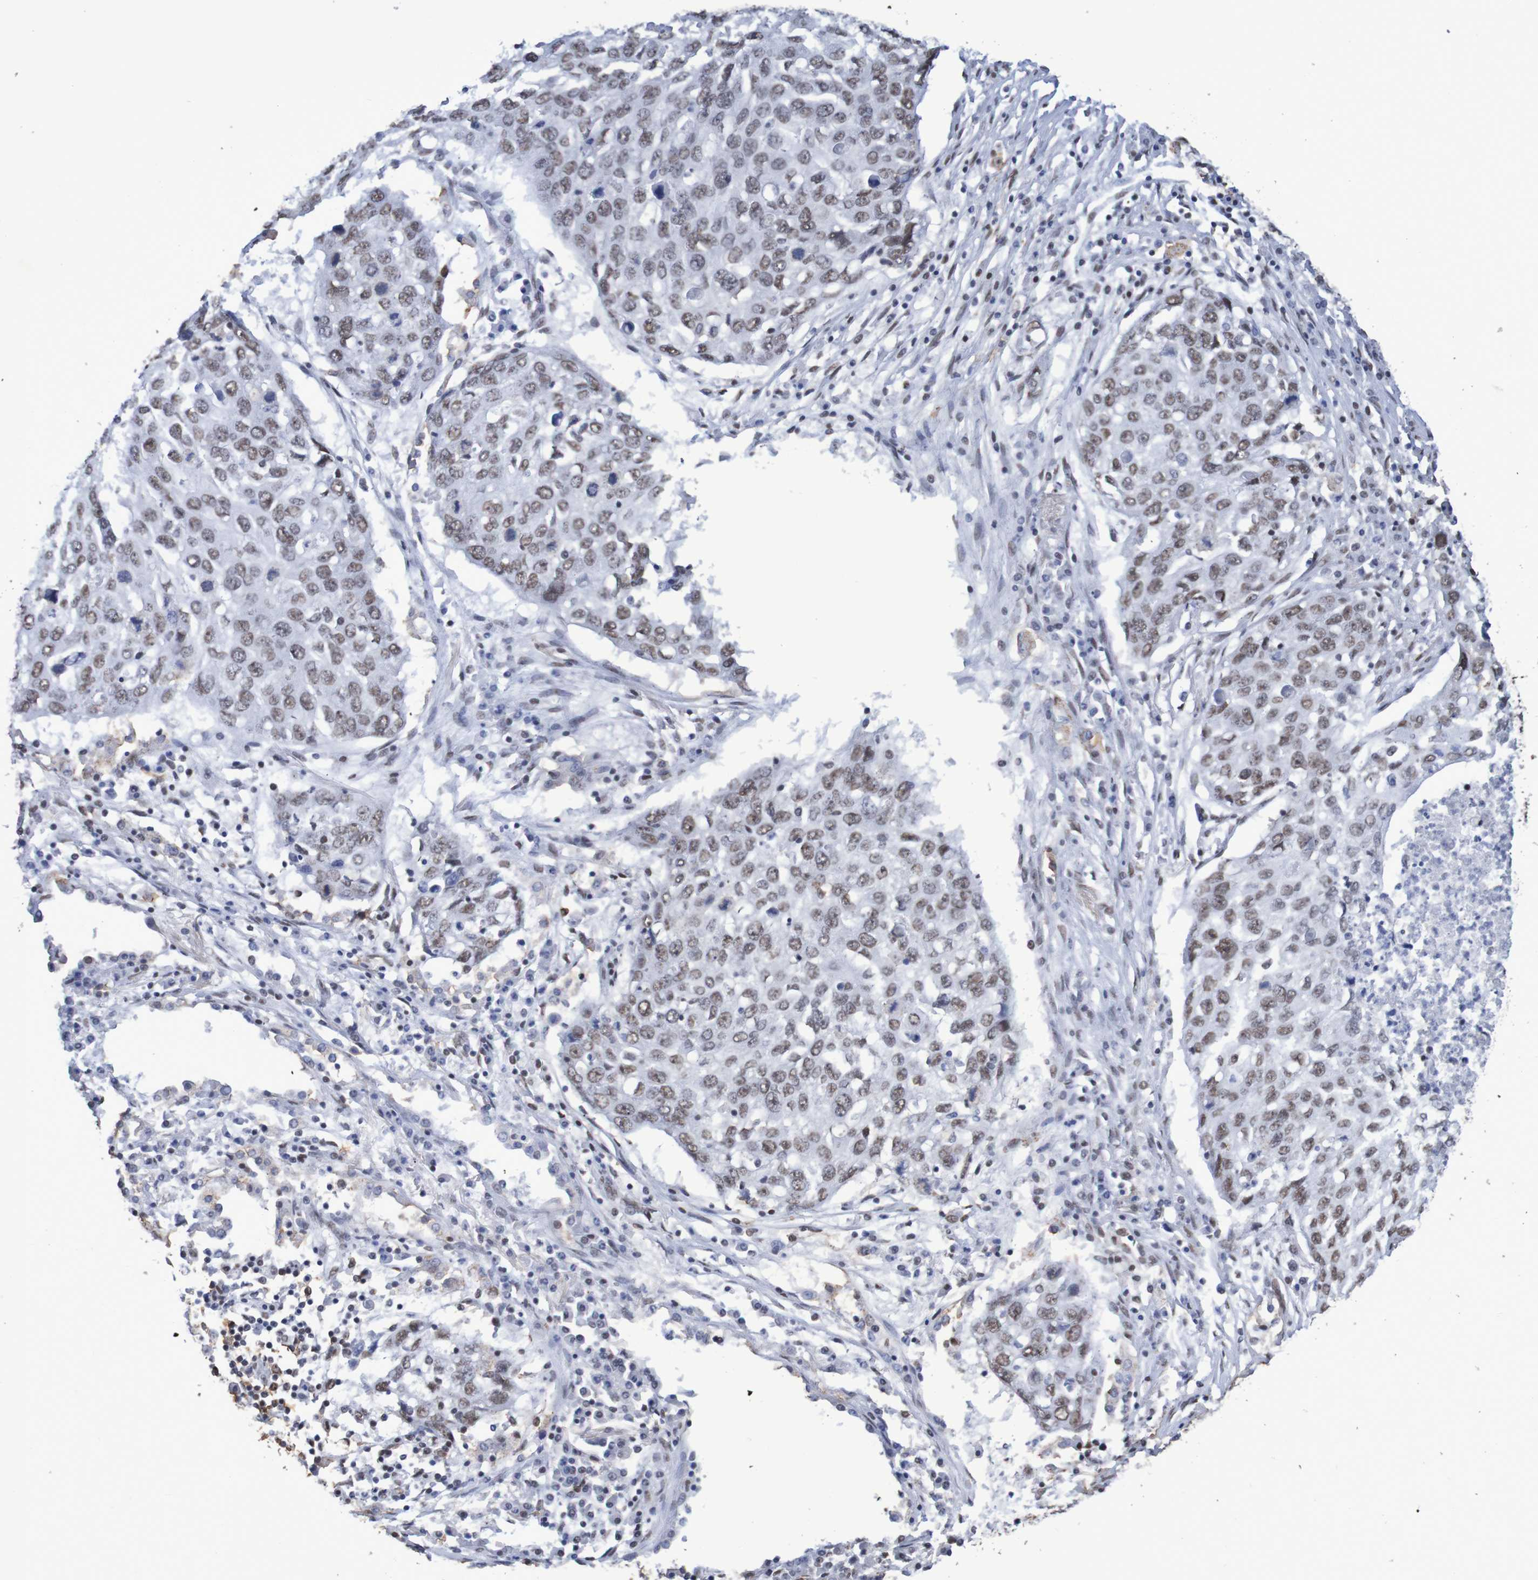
{"staining": {"intensity": "moderate", "quantity": ">75%", "location": "nuclear"}, "tissue": "lung cancer", "cell_type": "Tumor cells", "image_type": "cancer", "snomed": [{"axis": "morphology", "description": "Squamous cell carcinoma, NOS"}, {"axis": "topography", "description": "Lung"}], "caption": "Lung cancer stained with a brown dye demonstrates moderate nuclear positive staining in approximately >75% of tumor cells.", "gene": "MRTFB", "patient": {"sex": "female", "age": 63}}